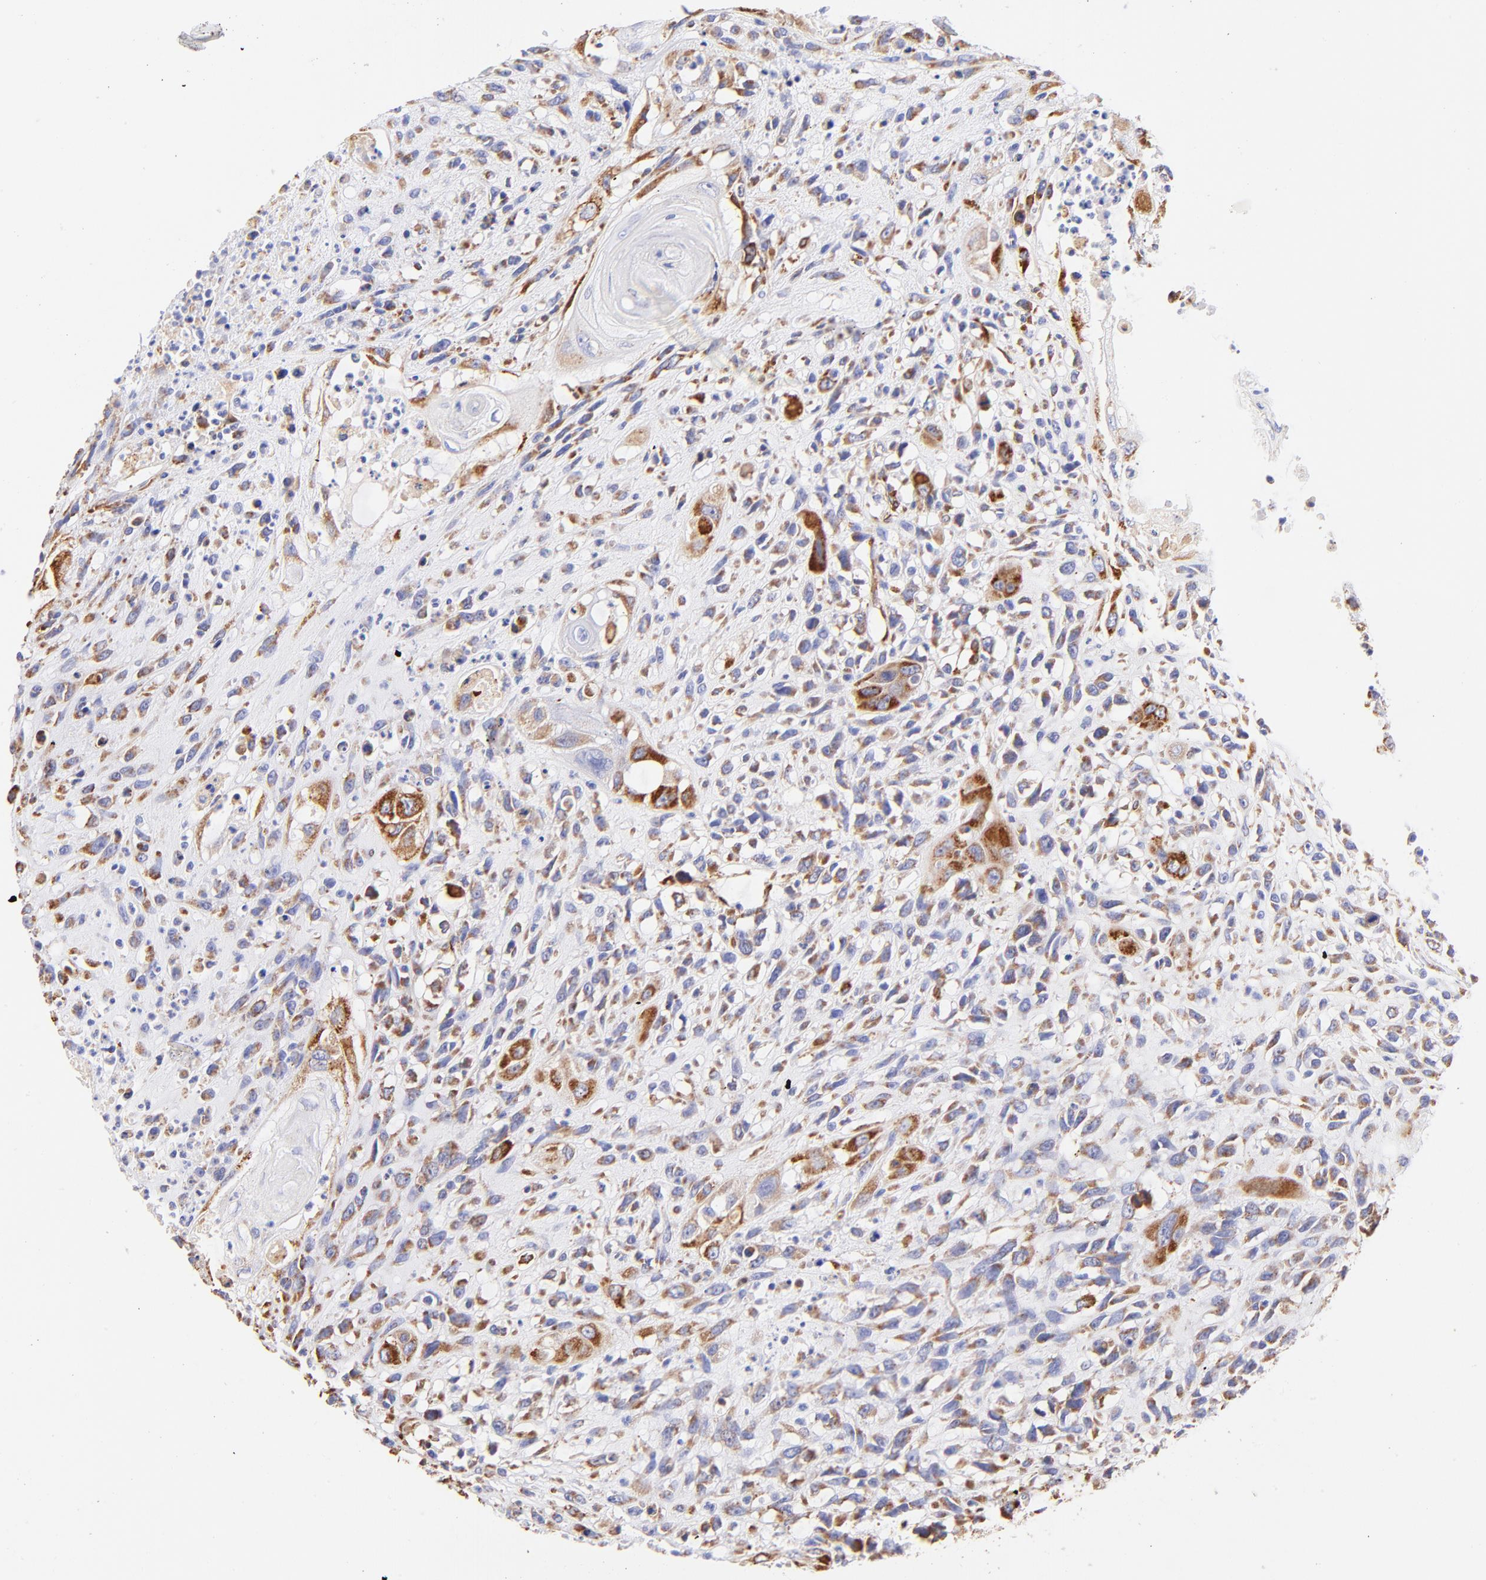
{"staining": {"intensity": "strong", "quantity": ">75%", "location": "cytoplasmic/membranous"}, "tissue": "head and neck cancer", "cell_type": "Tumor cells", "image_type": "cancer", "snomed": [{"axis": "morphology", "description": "Necrosis, NOS"}, {"axis": "morphology", "description": "Neoplasm, malignant, NOS"}, {"axis": "topography", "description": "Salivary gland"}, {"axis": "topography", "description": "Head-Neck"}], "caption": "Immunohistochemistry photomicrograph of neoplastic tissue: head and neck cancer (malignant neoplasm) stained using IHC exhibits high levels of strong protein expression localized specifically in the cytoplasmic/membranous of tumor cells, appearing as a cytoplasmic/membranous brown color.", "gene": "SPARC", "patient": {"sex": "male", "age": 43}}